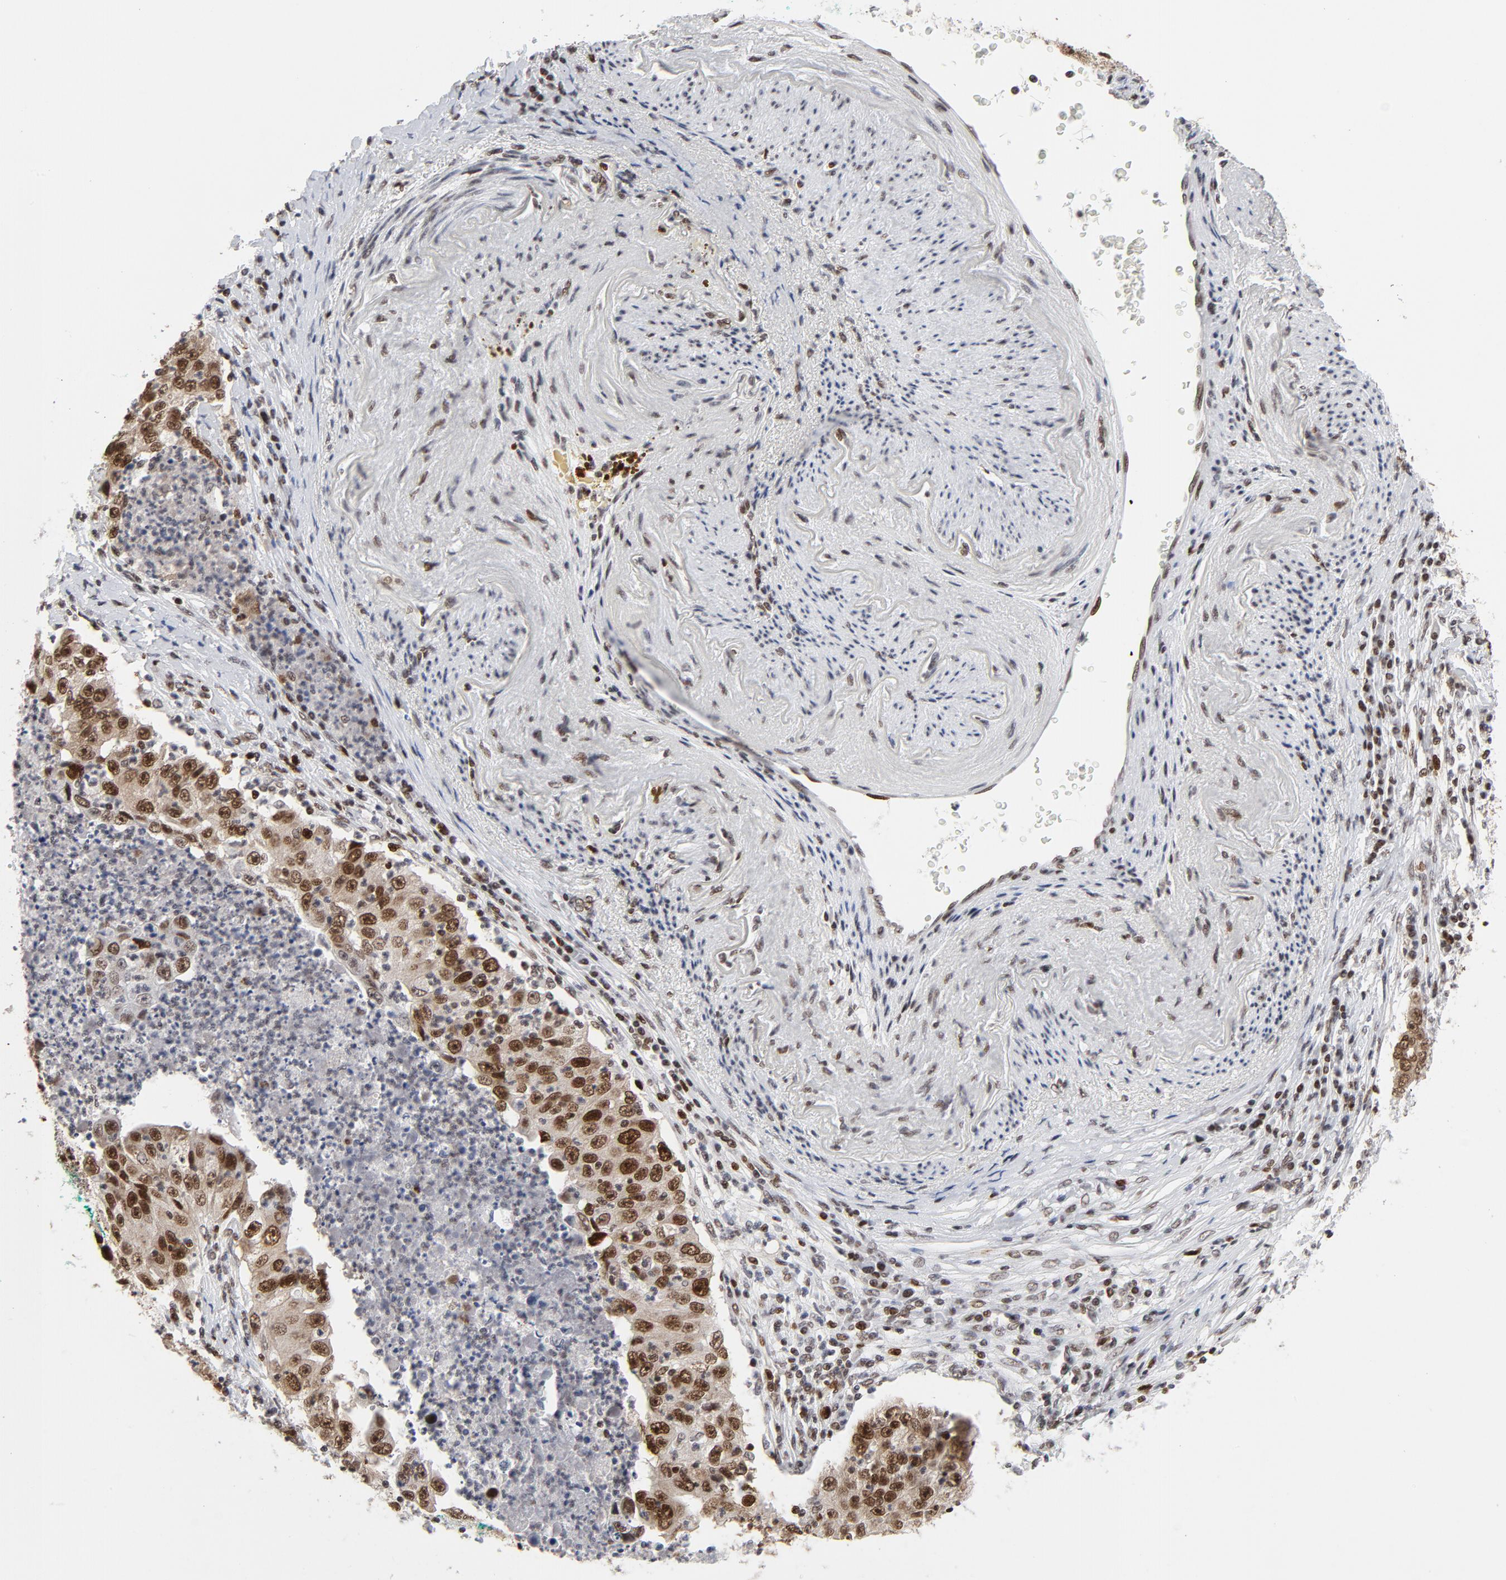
{"staining": {"intensity": "moderate", "quantity": ">75%", "location": "nuclear"}, "tissue": "lung cancer", "cell_type": "Tumor cells", "image_type": "cancer", "snomed": [{"axis": "morphology", "description": "Squamous cell carcinoma, NOS"}, {"axis": "topography", "description": "Lung"}], "caption": "The histopathology image reveals immunohistochemical staining of lung squamous cell carcinoma. There is moderate nuclear positivity is seen in approximately >75% of tumor cells.", "gene": "RFC4", "patient": {"sex": "male", "age": 64}}